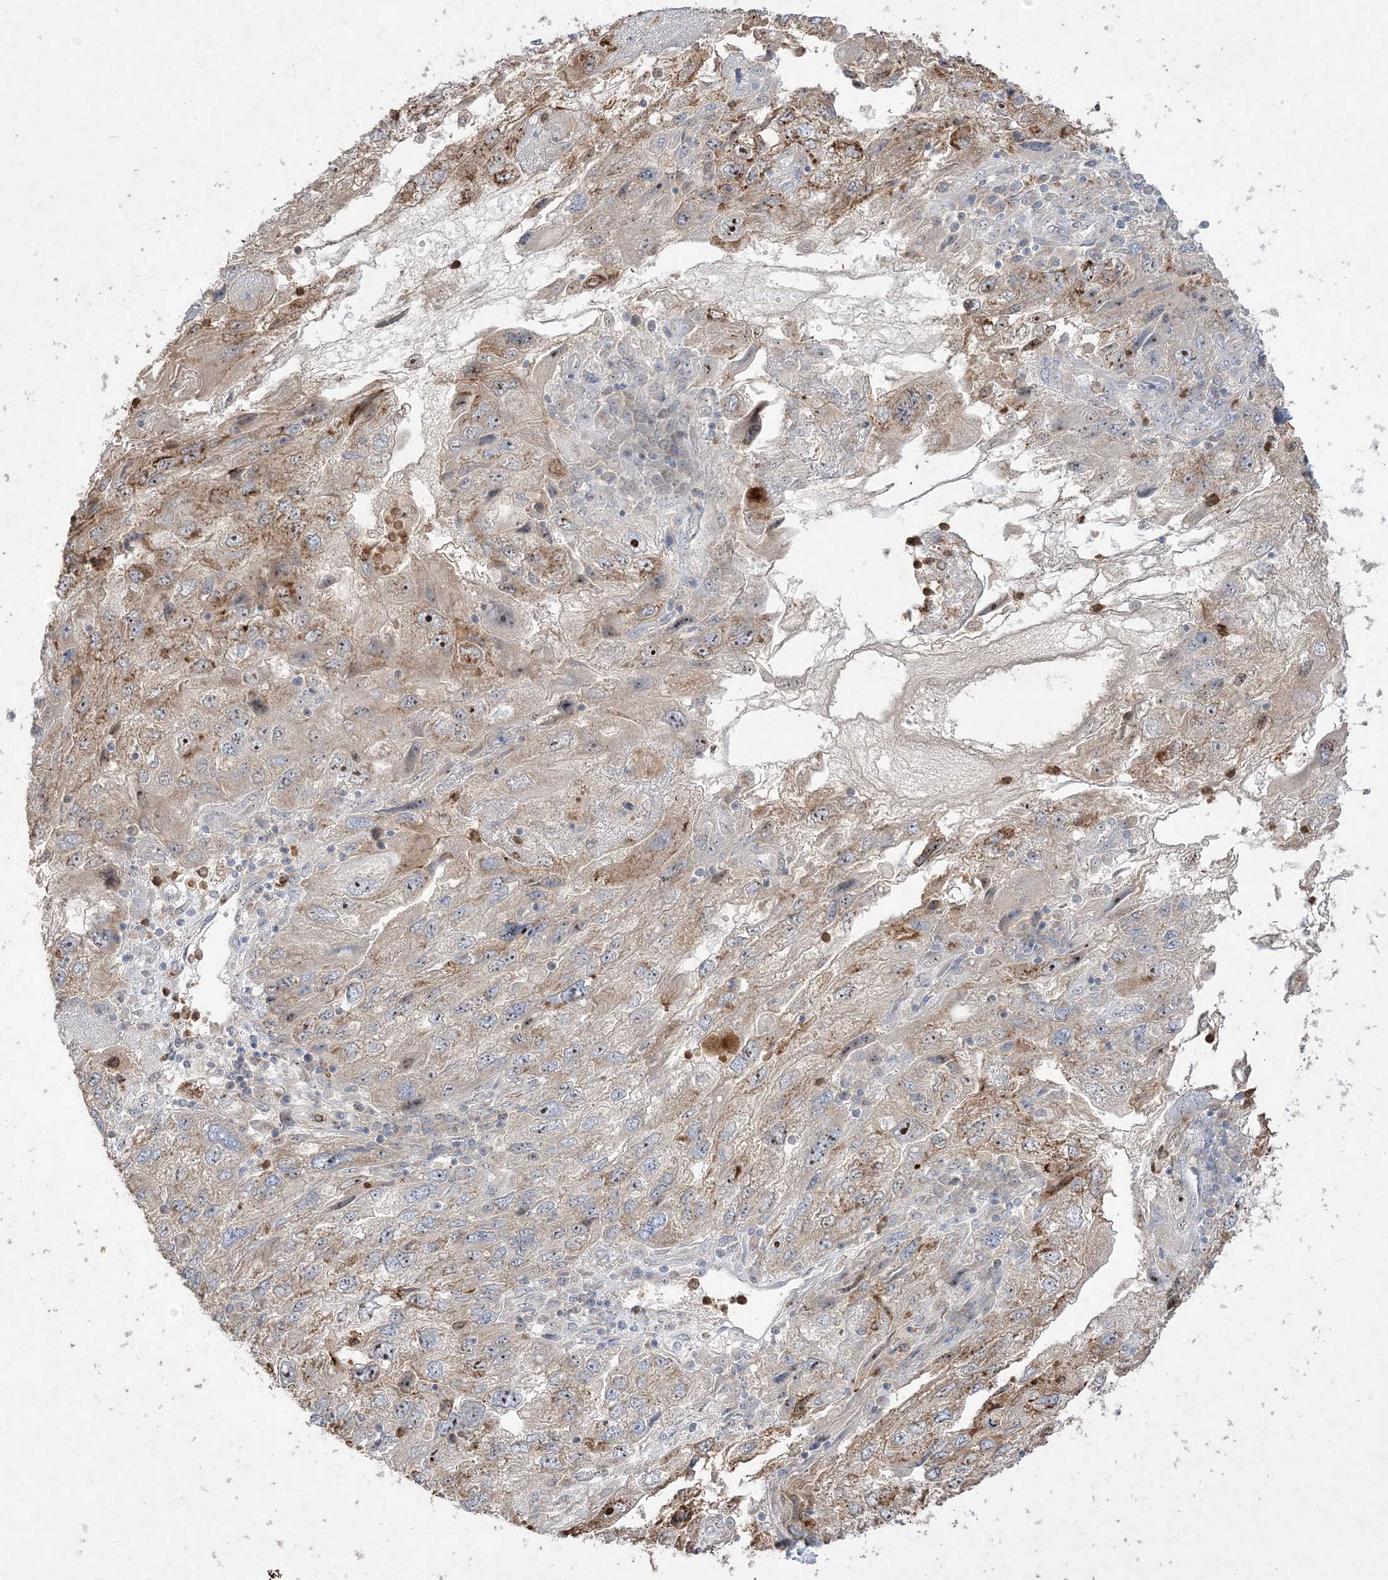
{"staining": {"intensity": "moderate", "quantity": "<25%", "location": "cytoplasmic/membranous,nuclear"}, "tissue": "endometrial cancer", "cell_type": "Tumor cells", "image_type": "cancer", "snomed": [{"axis": "morphology", "description": "Adenocarcinoma, NOS"}, {"axis": "topography", "description": "Endometrium"}], "caption": "A high-resolution image shows IHC staining of endometrial cancer (adenocarcinoma), which displays moderate cytoplasmic/membranous and nuclear expression in about <25% of tumor cells.", "gene": "NOP16", "patient": {"sex": "female", "age": 49}}